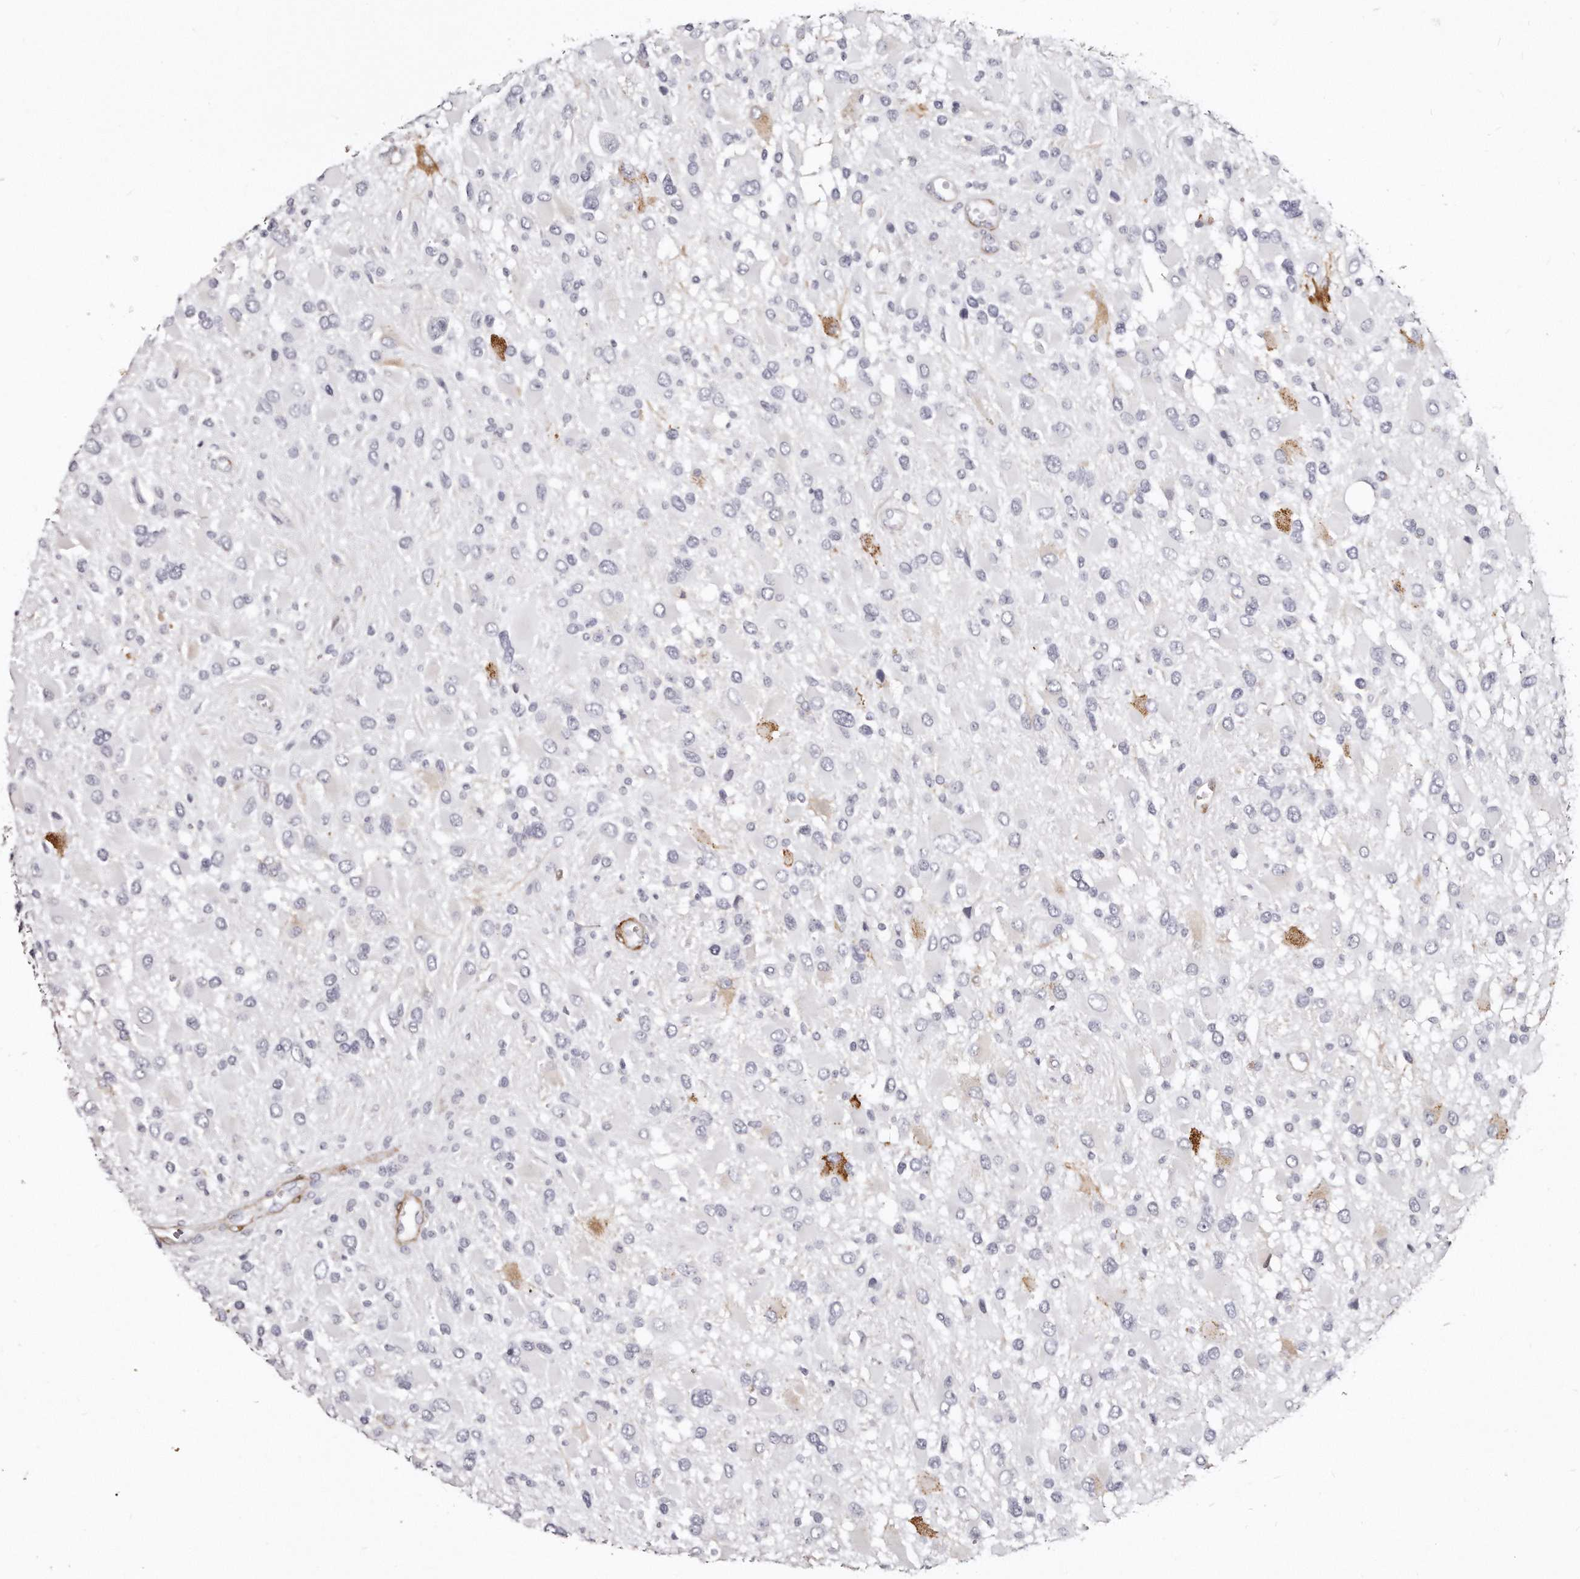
{"staining": {"intensity": "negative", "quantity": "none", "location": "none"}, "tissue": "glioma", "cell_type": "Tumor cells", "image_type": "cancer", "snomed": [{"axis": "morphology", "description": "Glioma, malignant, High grade"}, {"axis": "topography", "description": "Brain"}], "caption": "Tumor cells show no significant staining in high-grade glioma (malignant).", "gene": "LMOD1", "patient": {"sex": "male", "age": 53}}